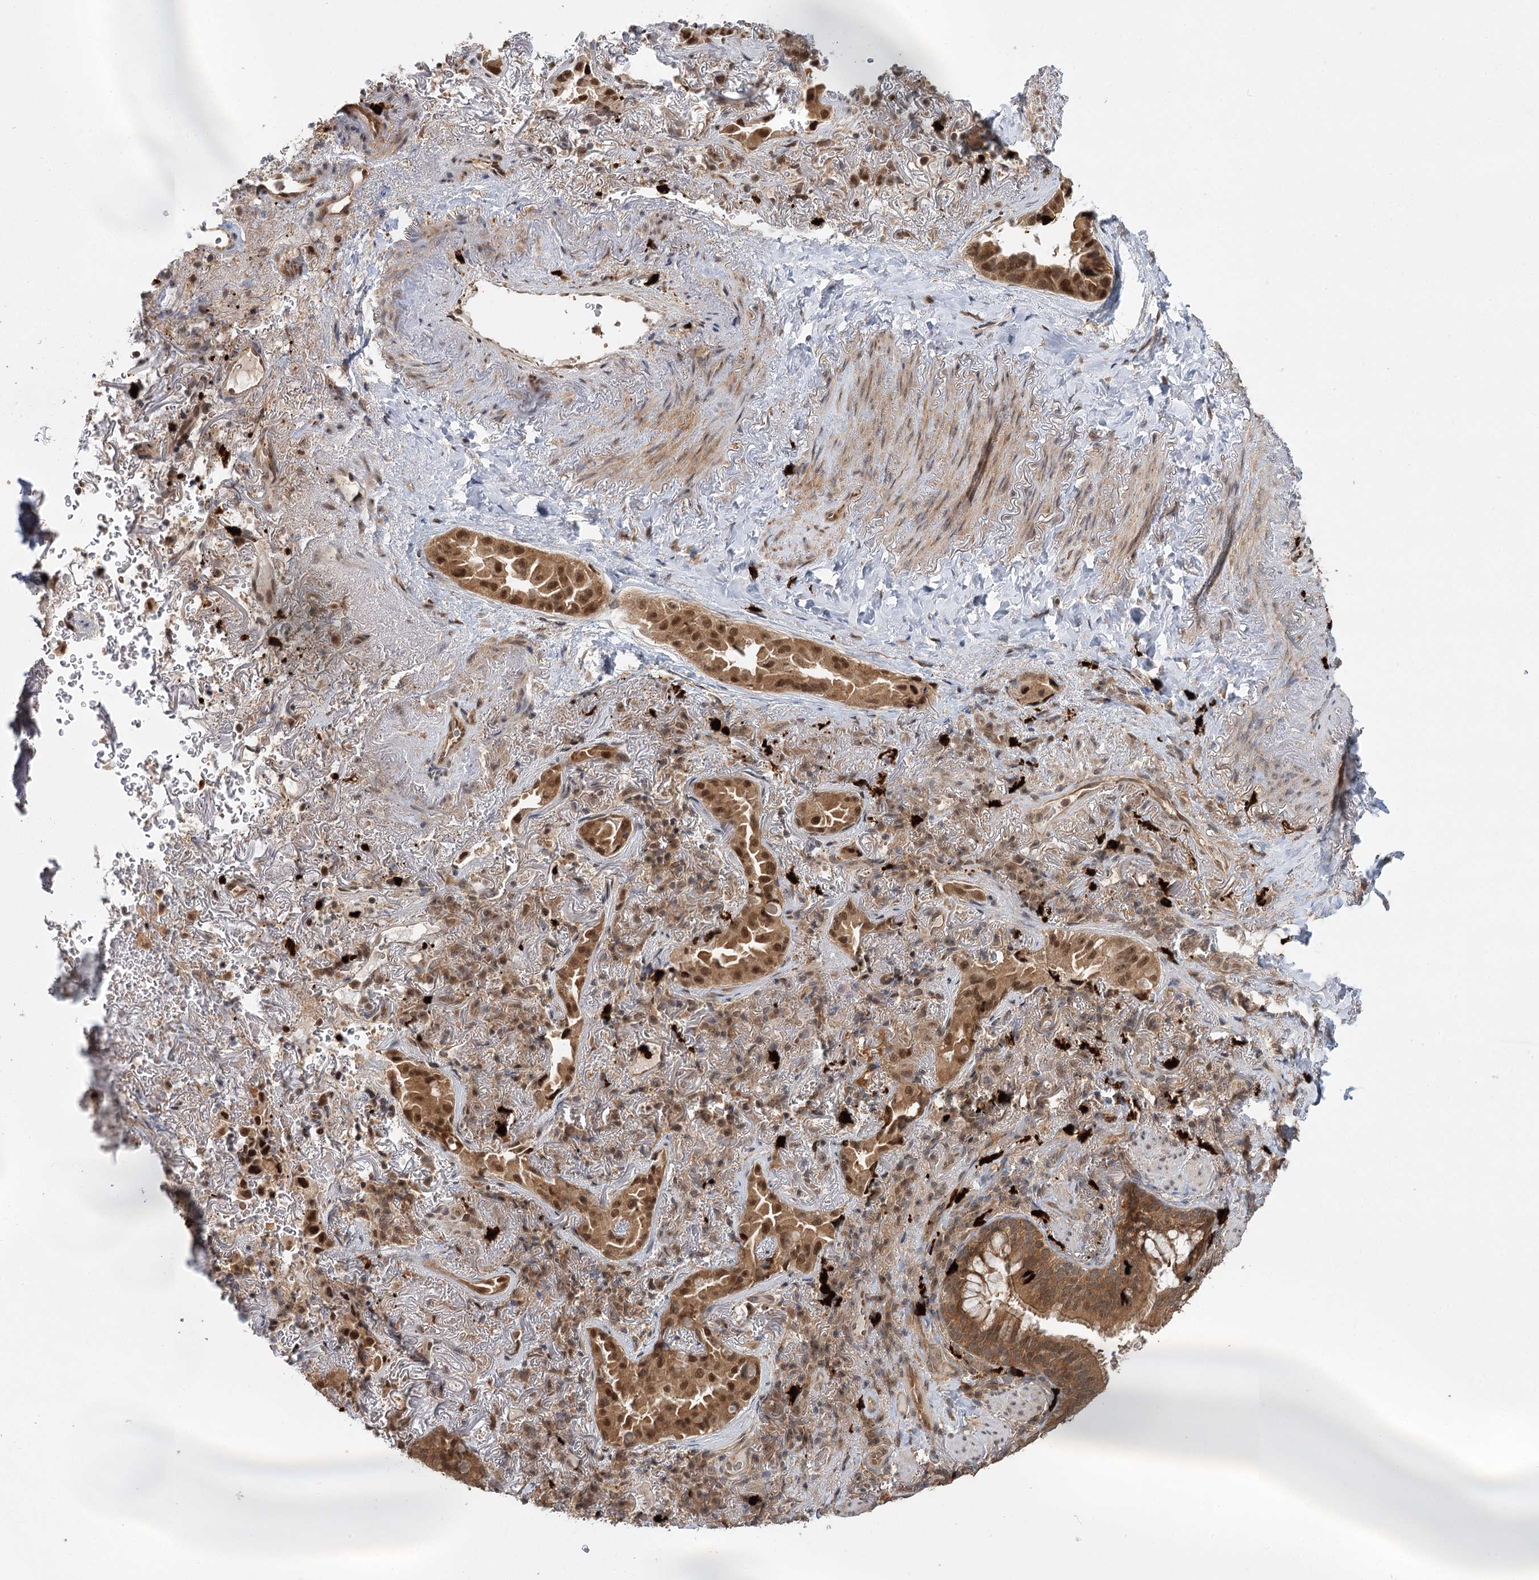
{"staining": {"intensity": "moderate", "quantity": ">75%", "location": "cytoplasmic/membranous,nuclear"}, "tissue": "lung cancer", "cell_type": "Tumor cells", "image_type": "cancer", "snomed": [{"axis": "morphology", "description": "Adenocarcinoma, NOS"}, {"axis": "topography", "description": "Lung"}], "caption": "Protein staining by immunohistochemistry reveals moderate cytoplasmic/membranous and nuclear expression in approximately >75% of tumor cells in lung cancer (adenocarcinoma).", "gene": "N6AMT1", "patient": {"sex": "female", "age": 69}}